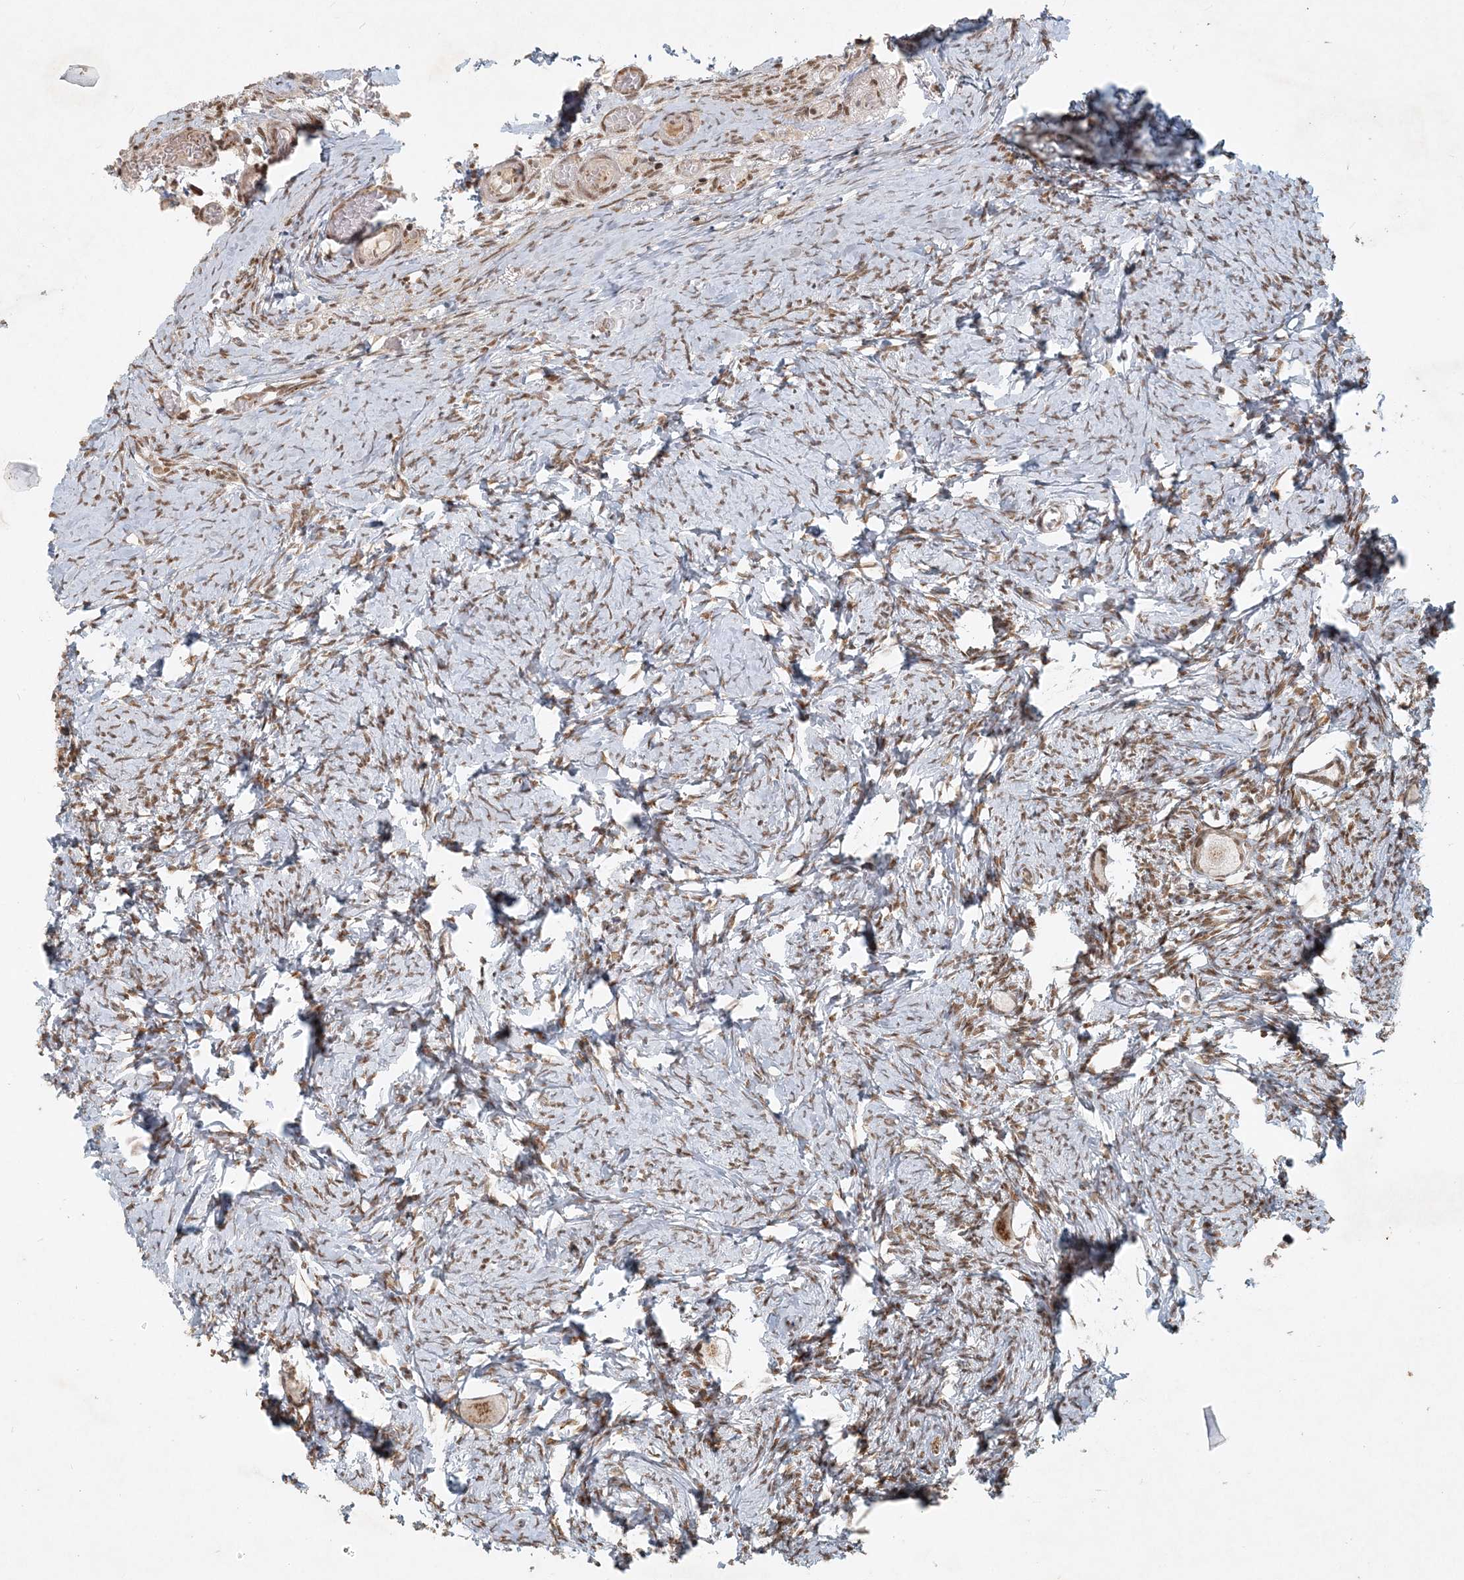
{"staining": {"intensity": "moderate", "quantity": ">75%", "location": "cytoplasmic/membranous,nuclear"}, "tissue": "ovary", "cell_type": "Follicle cells", "image_type": "normal", "snomed": [{"axis": "morphology", "description": "Normal tissue, NOS"}, {"axis": "topography", "description": "Ovary"}], "caption": "Normal ovary reveals moderate cytoplasmic/membranous,nuclear expression in approximately >75% of follicle cells, visualized by immunohistochemistry. (Brightfield microscopy of DAB IHC at high magnification).", "gene": "BAZ1B", "patient": {"sex": "female", "age": 27}}